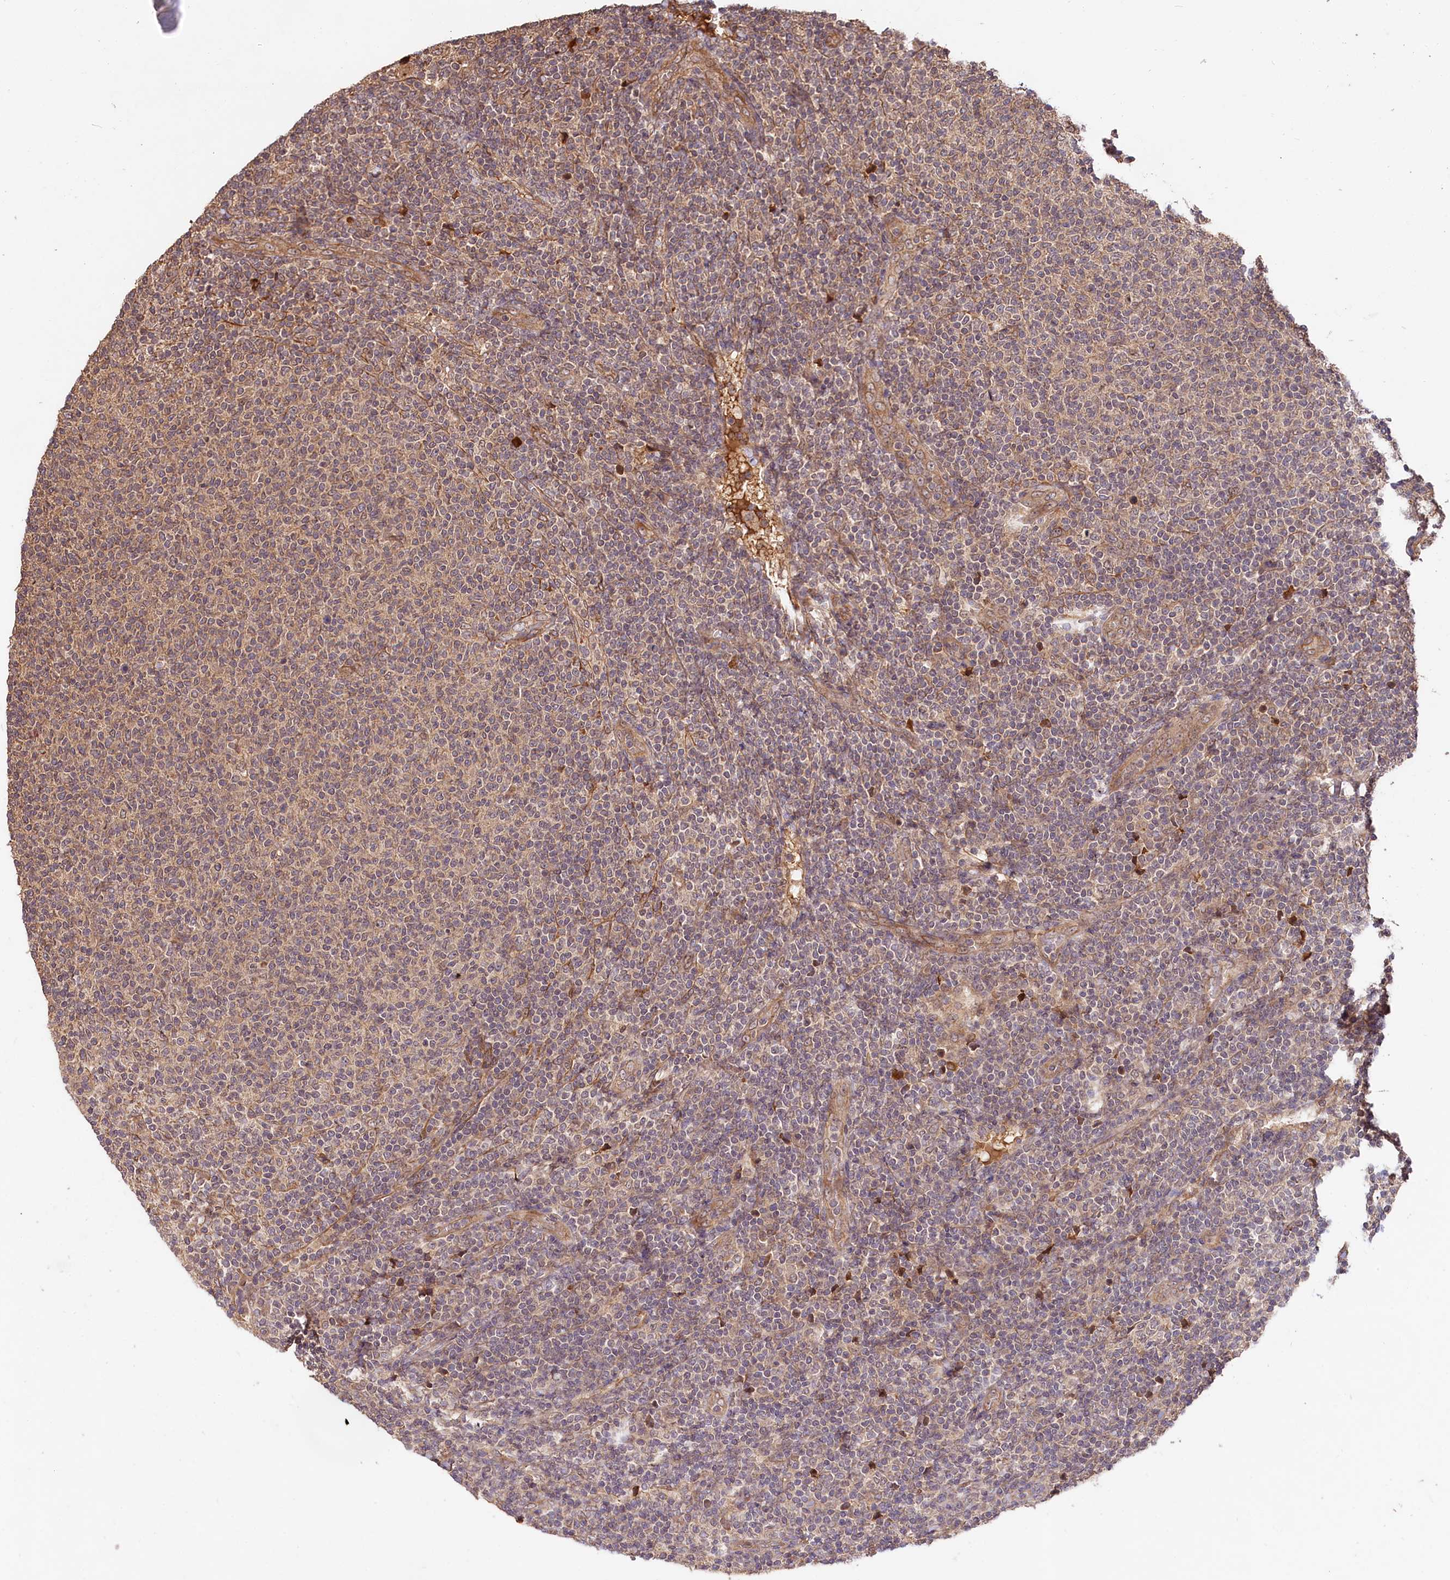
{"staining": {"intensity": "weak", "quantity": "25%-75%", "location": "cytoplasmic/membranous"}, "tissue": "lymphoma", "cell_type": "Tumor cells", "image_type": "cancer", "snomed": [{"axis": "morphology", "description": "Malignant lymphoma, non-Hodgkin's type, Low grade"}, {"axis": "topography", "description": "Lymph node"}], "caption": "An image of human malignant lymphoma, non-Hodgkin's type (low-grade) stained for a protein shows weak cytoplasmic/membranous brown staining in tumor cells.", "gene": "MCF2L2", "patient": {"sex": "male", "age": 66}}